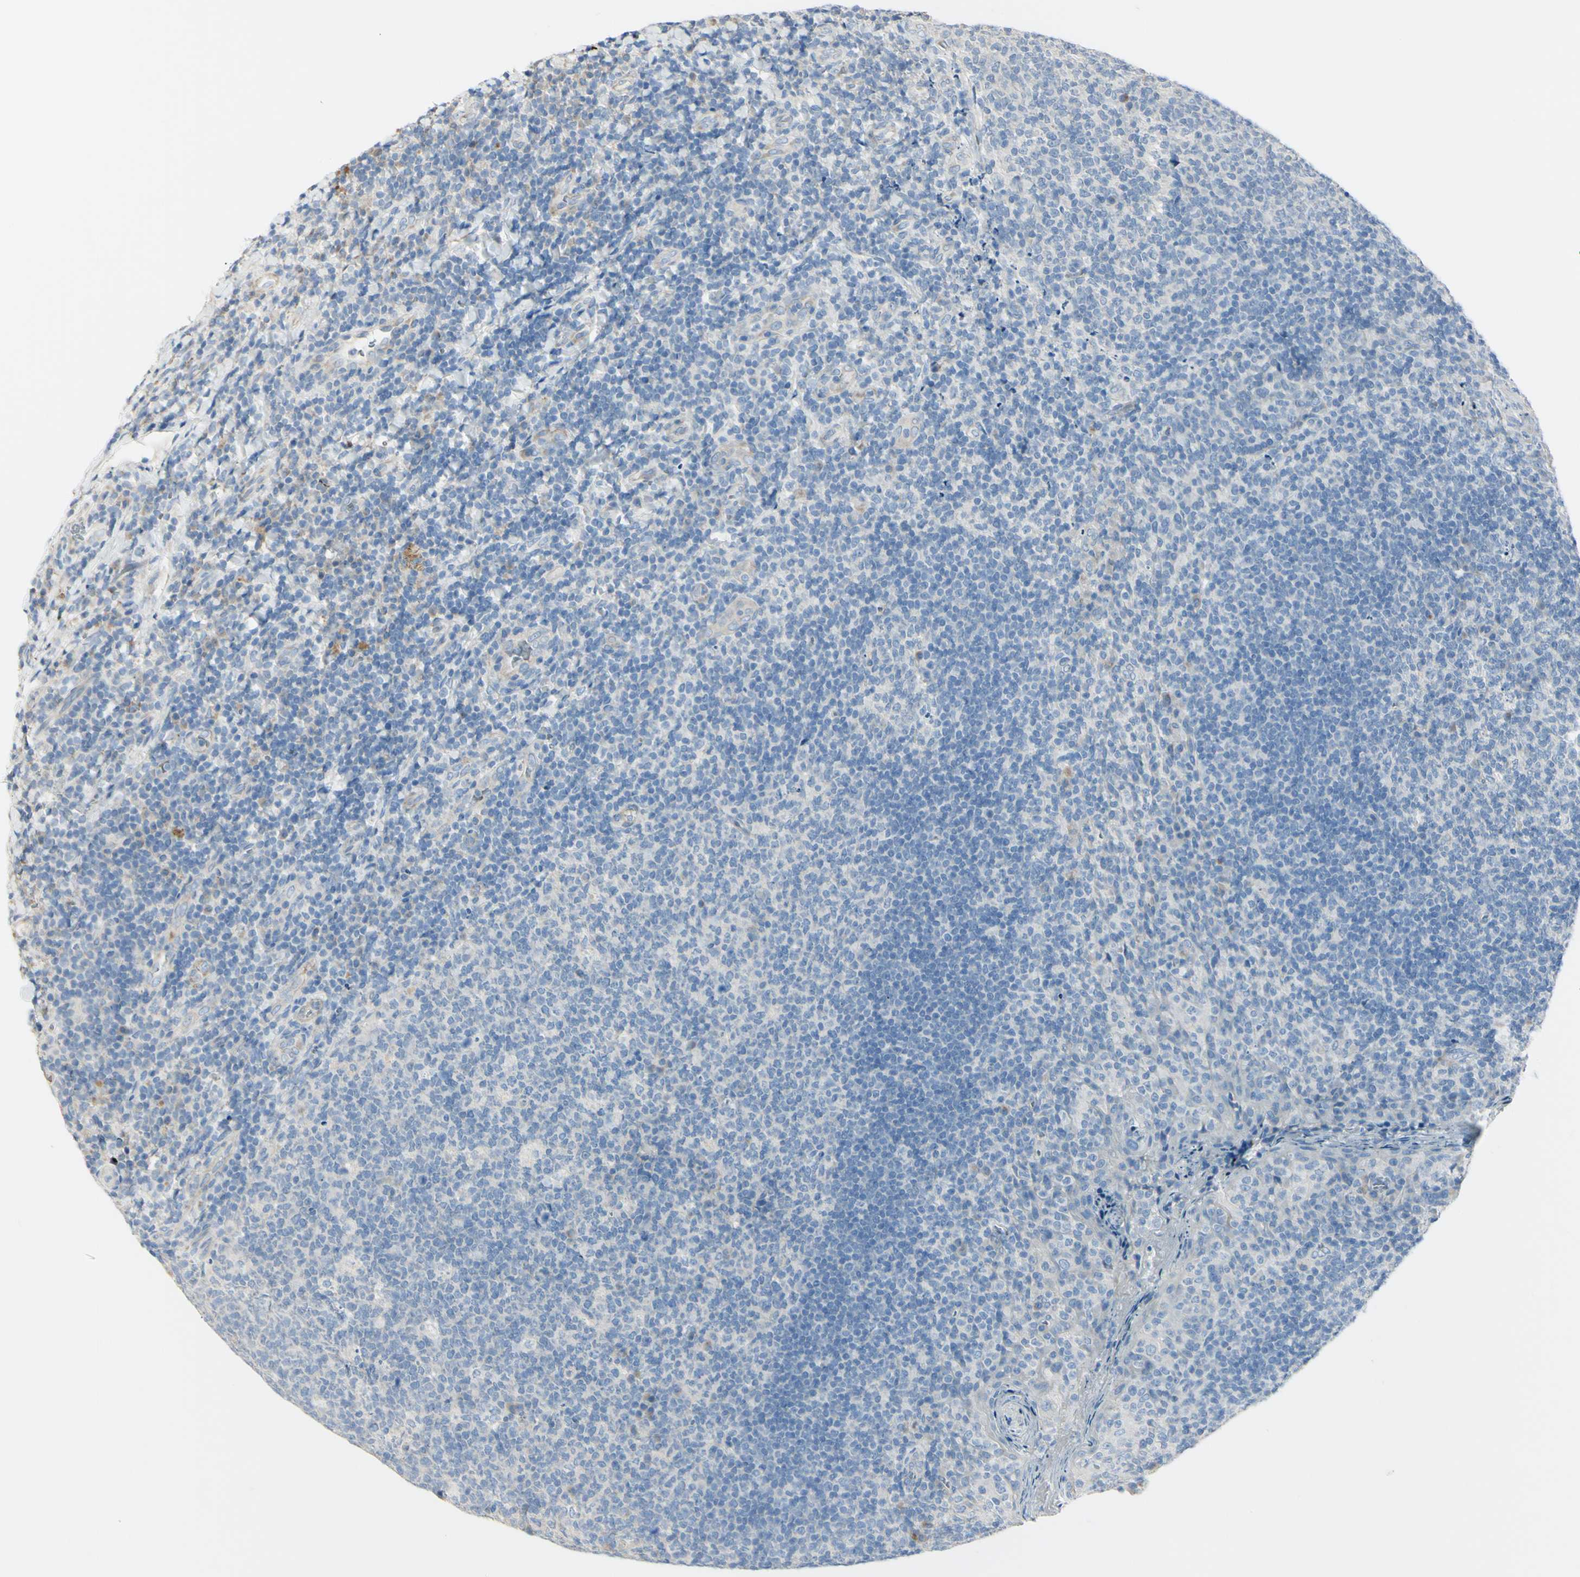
{"staining": {"intensity": "negative", "quantity": "none", "location": "none"}, "tissue": "tonsil", "cell_type": "Germinal center cells", "image_type": "normal", "snomed": [{"axis": "morphology", "description": "Normal tissue, NOS"}, {"axis": "topography", "description": "Tonsil"}], "caption": "Image shows no protein expression in germinal center cells of benign tonsil. (Brightfield microscopy of DAB (3,3'-diaminobenzidine) IHC at high magnification).", "gene": "NCBP2L", "patient": {"sex": "male", "age": 17}}